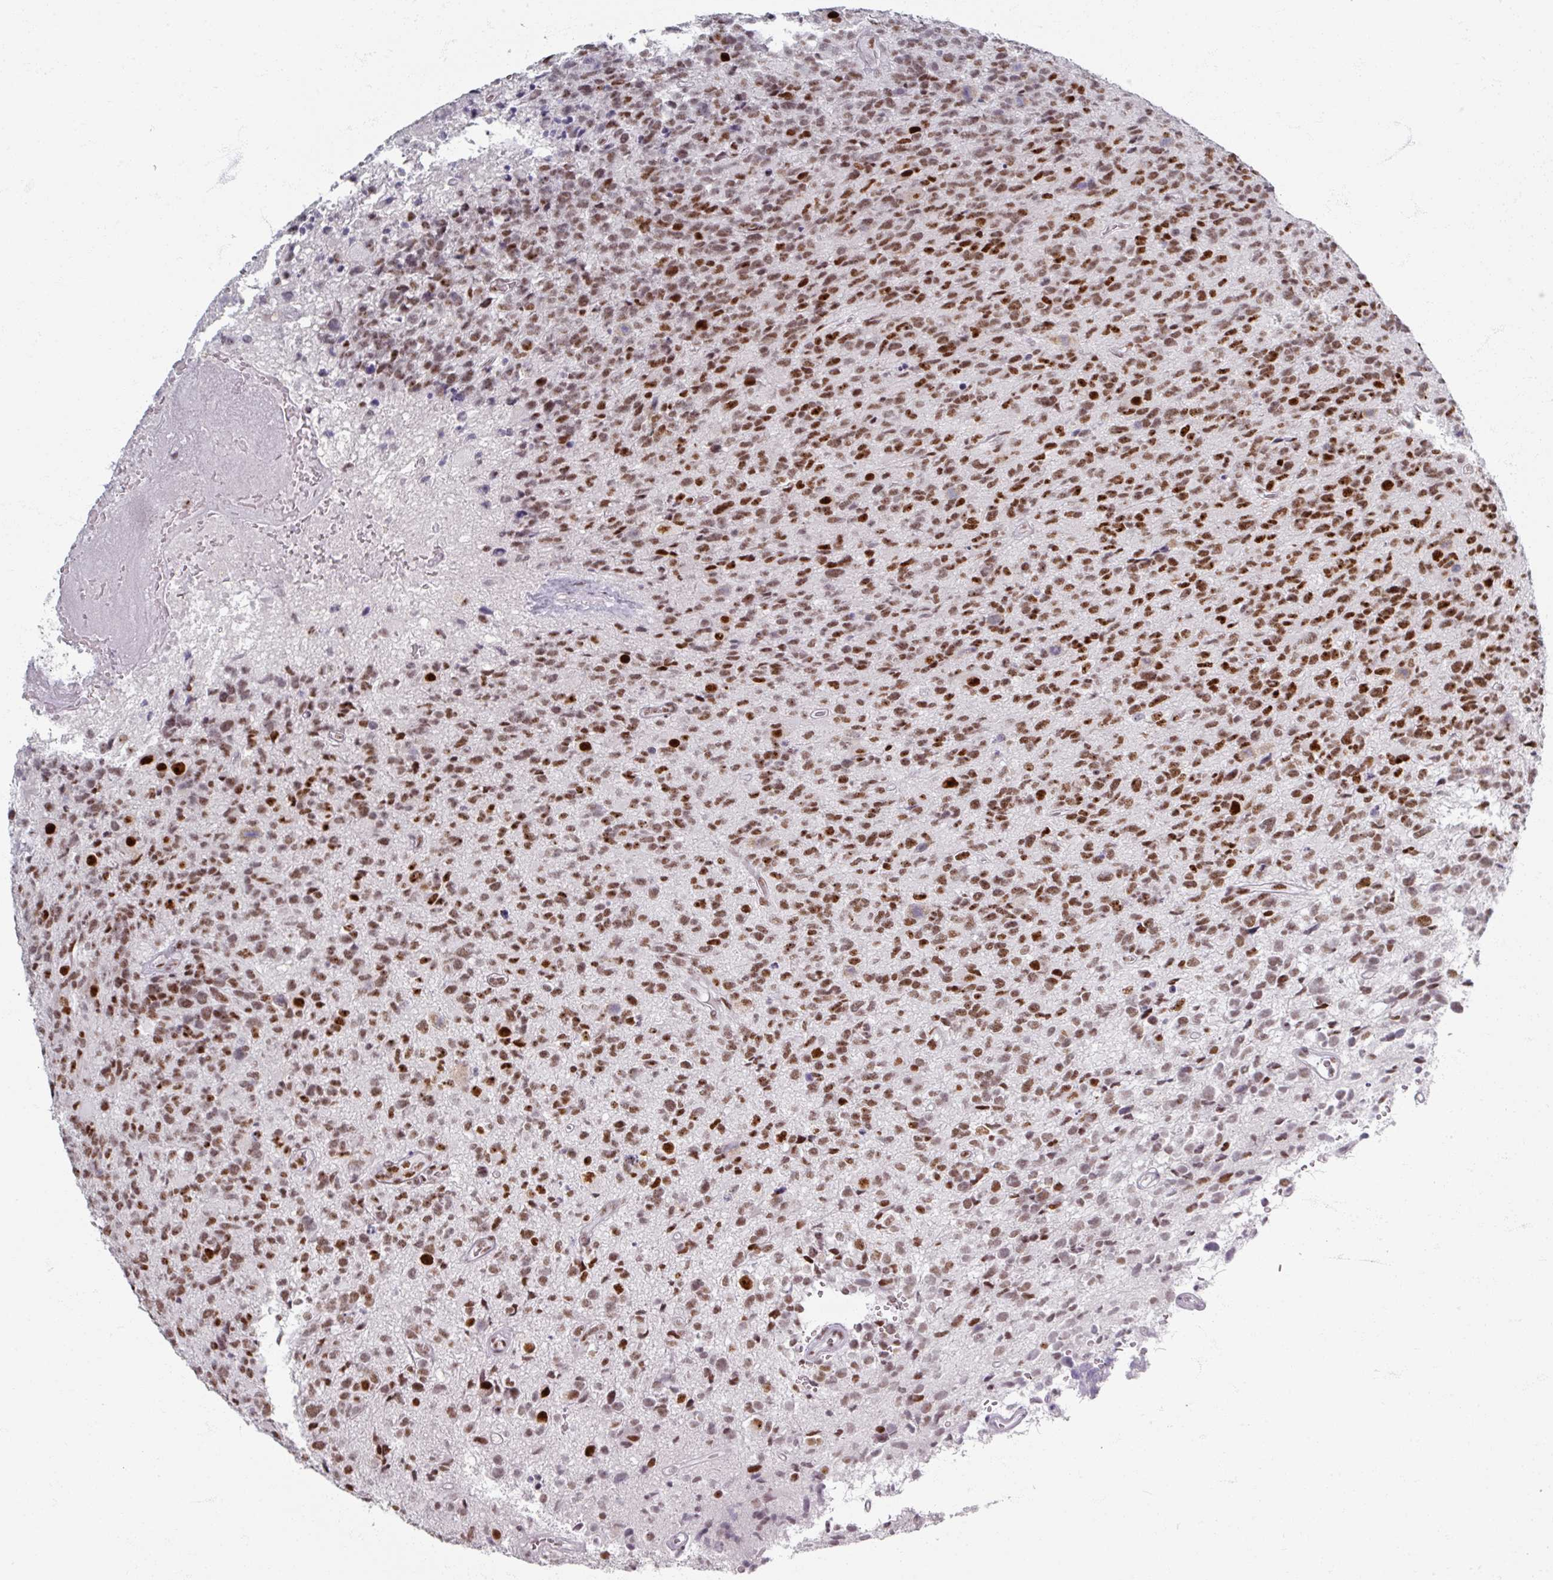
{"staining": {"intensity": "strong", "quantity": ">75%", "location": "nuclear"}, "tissue": "glioma", "cell_type": "Tumor cells", "image_type": "cancer", "snomed": [{"axis": "morphology", "description": "Glioma, malignant, High grade"}, {"axis": "topography", "description": "Brain"}], "caption": "Strong nuclear protein staining is identified in about >75% of tumor cells in malignant glioma (high-grade).", "gene": "ADAR", "patient": {"sex": "male", "age": 76}}